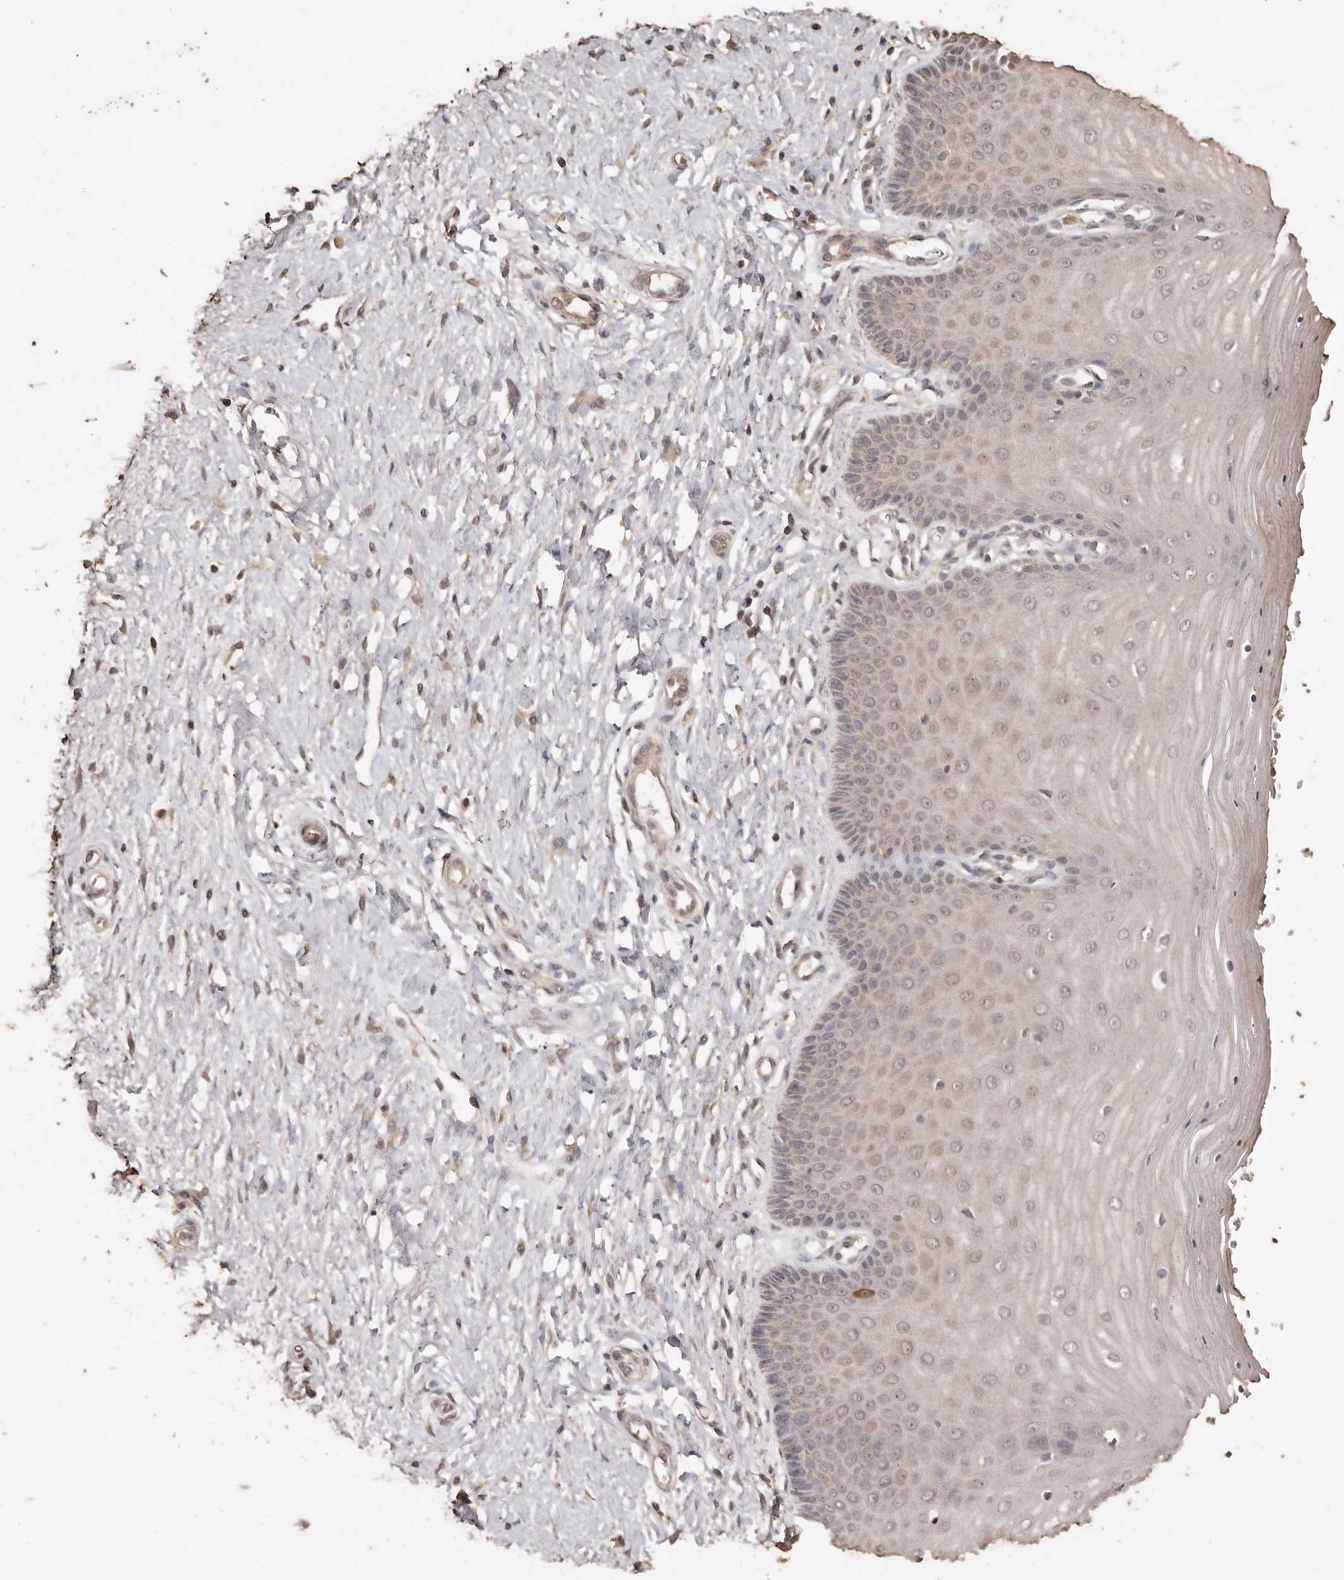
{"staining": {"intensity": "moderate", "quantity": "25%-75%", "location": "cytoplasmic/membranous"}, "tissue": "cervix", "cell_type": "Glandular cells", "image_type": "normal", "snomed": [{"axis": "morphology", "description": "Normal tissue, NOS"}, {"axis": "topography", "description": "Cervix"}], "caption": "Immunohistochemistry (DAB (3,3'-diaminobenzidine)) staining of unremarkable cervix shows moderate cytoplasmic/membranous protein staining in about 25%-75% of glandular cells.", "gene": "PKDCC", "patient": {"sex": "female", "age": 55}}